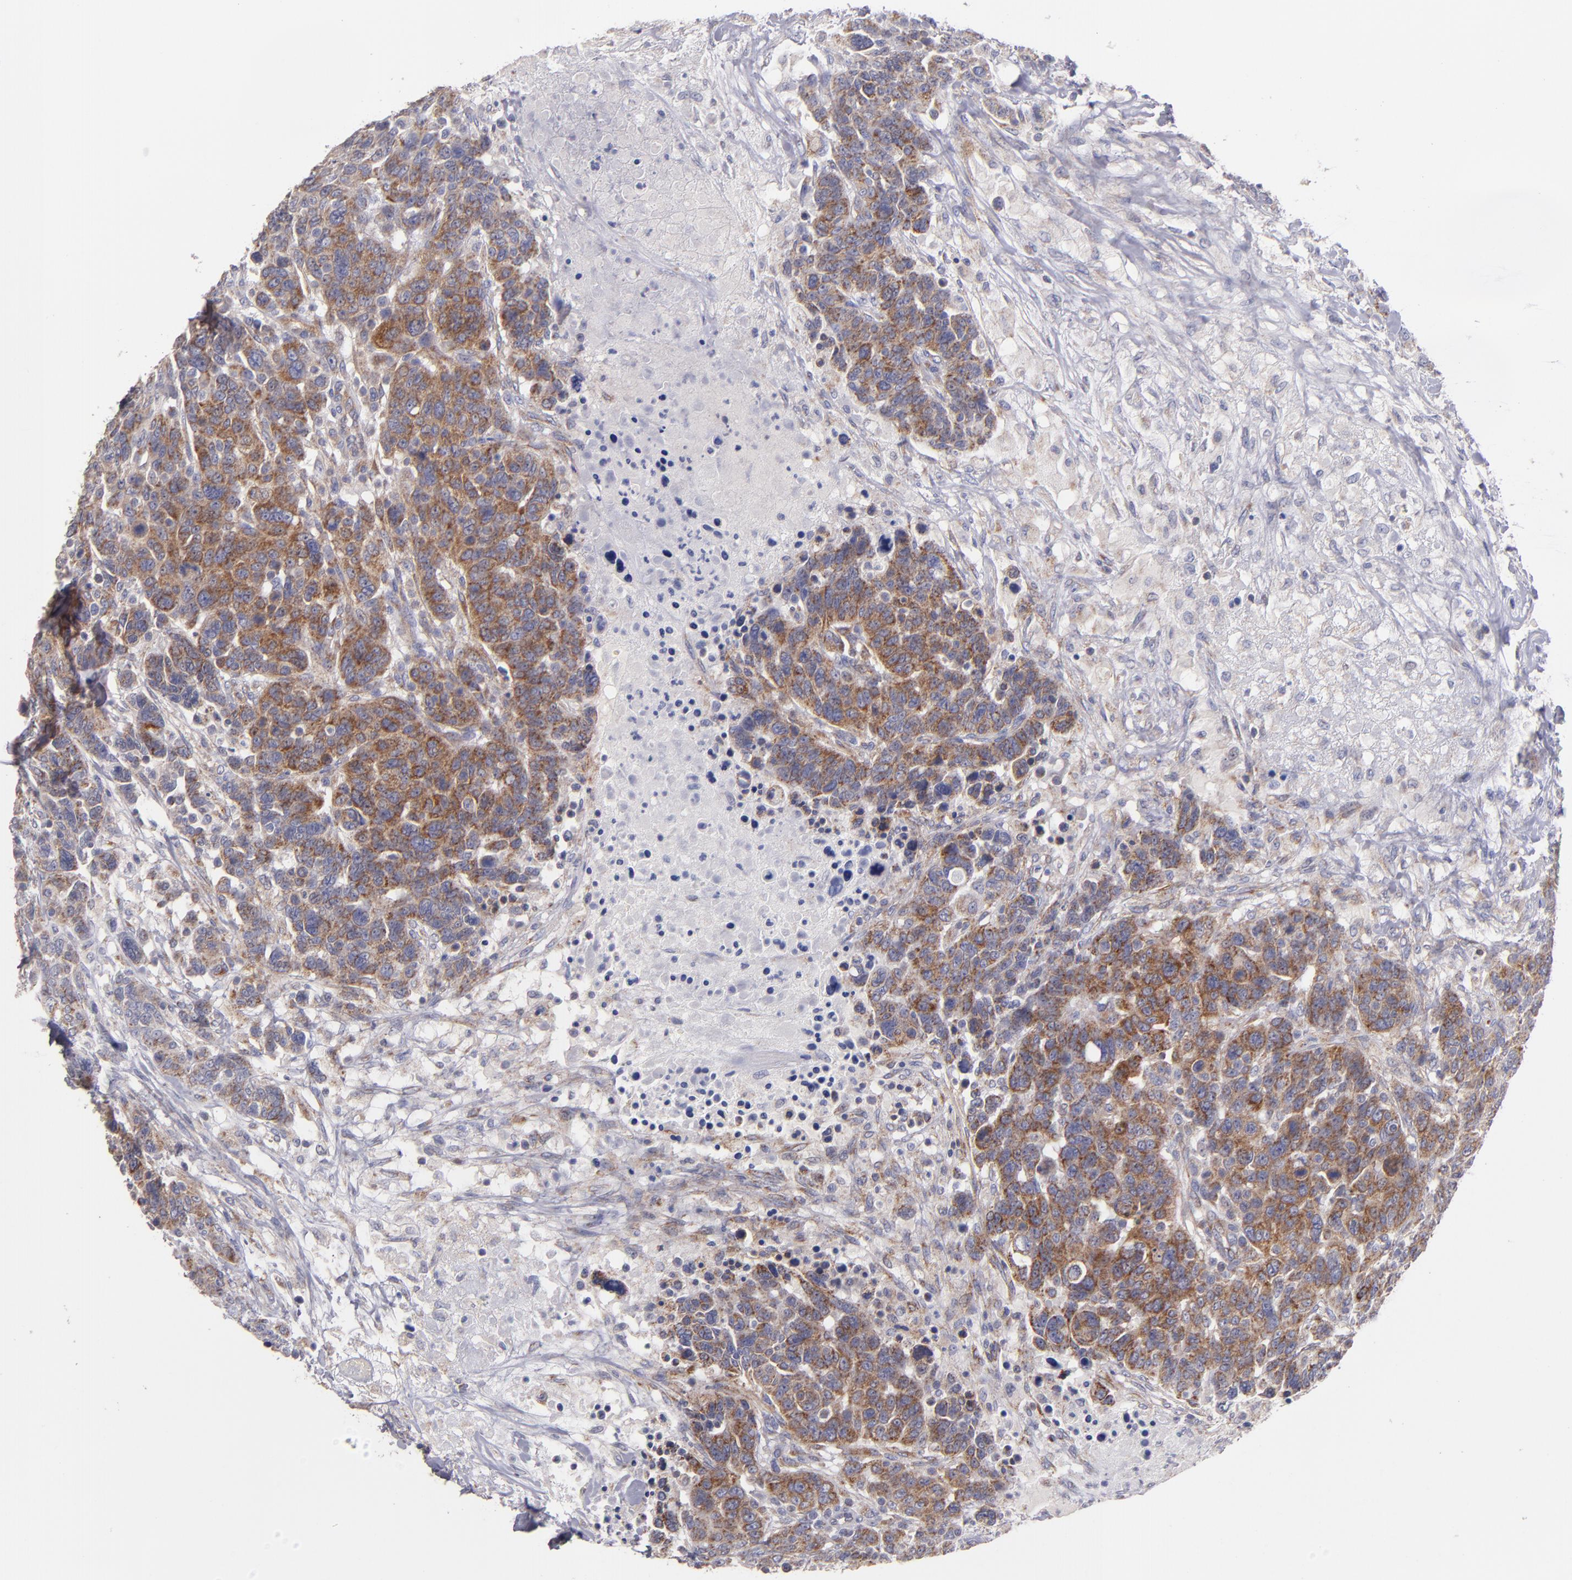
{"staining": {"intensity": "moderate", "quantity": ">75%", "location": "cytoplasmic/membranous"}, "tissue": "breast cancer", "cell_type": "Tumor cells", "image_type": "cancer", "snomed": [{"axis": "morphology", "description": "Duct carcinoma"}, {"axis": "topography", "description": "Breast"}], "caption": "IHC (DAB (3,3'-diaminobenzidine)) staining of human breast cancer shows moderate cytoplasmic/membranous protein positivity in about >75% of tumor cells. (DAB IHC with brightfield microscopy, high magnification).", "gene": "CLTA", "patient": {"sex": "female", "age": 37}}